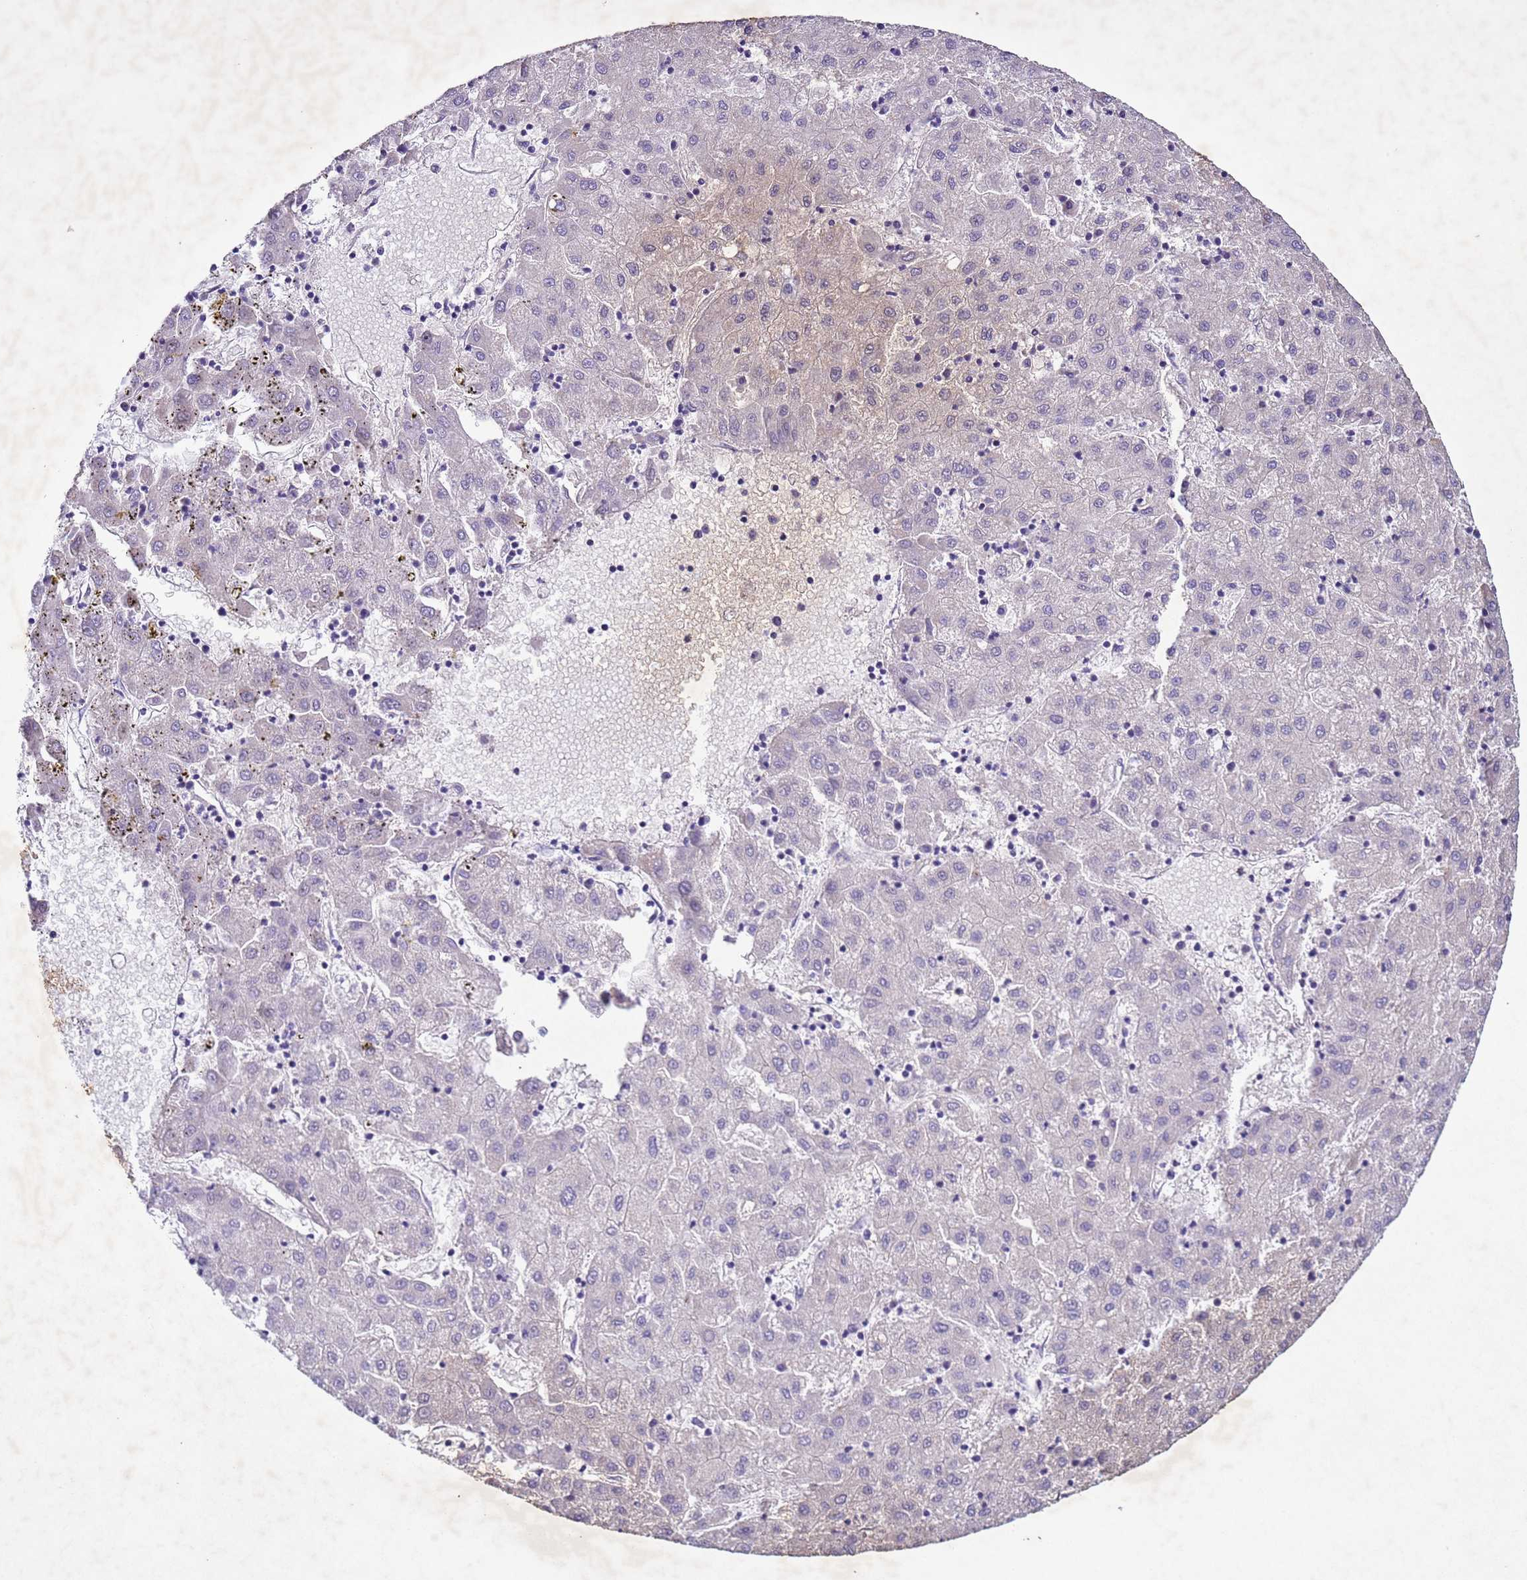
{"staining": {"intensity": "negative", "quantity": "none", "location": "none"}, "tissue": "liver cancer", "cell_type": "Tumor cells", "image_type": "cancer", "snomed": [{"axis": "morphology", "description": "Carcinoma, Hepatocellular, NOS"}, {"axis": "topography", "description": "Liver"}], "caption": "The photomicrograph exhibits no significant positivity in tumor cells of liver cancer.", "gene": "NLRP11", "patient": {"sex": "male", "age": 72}}